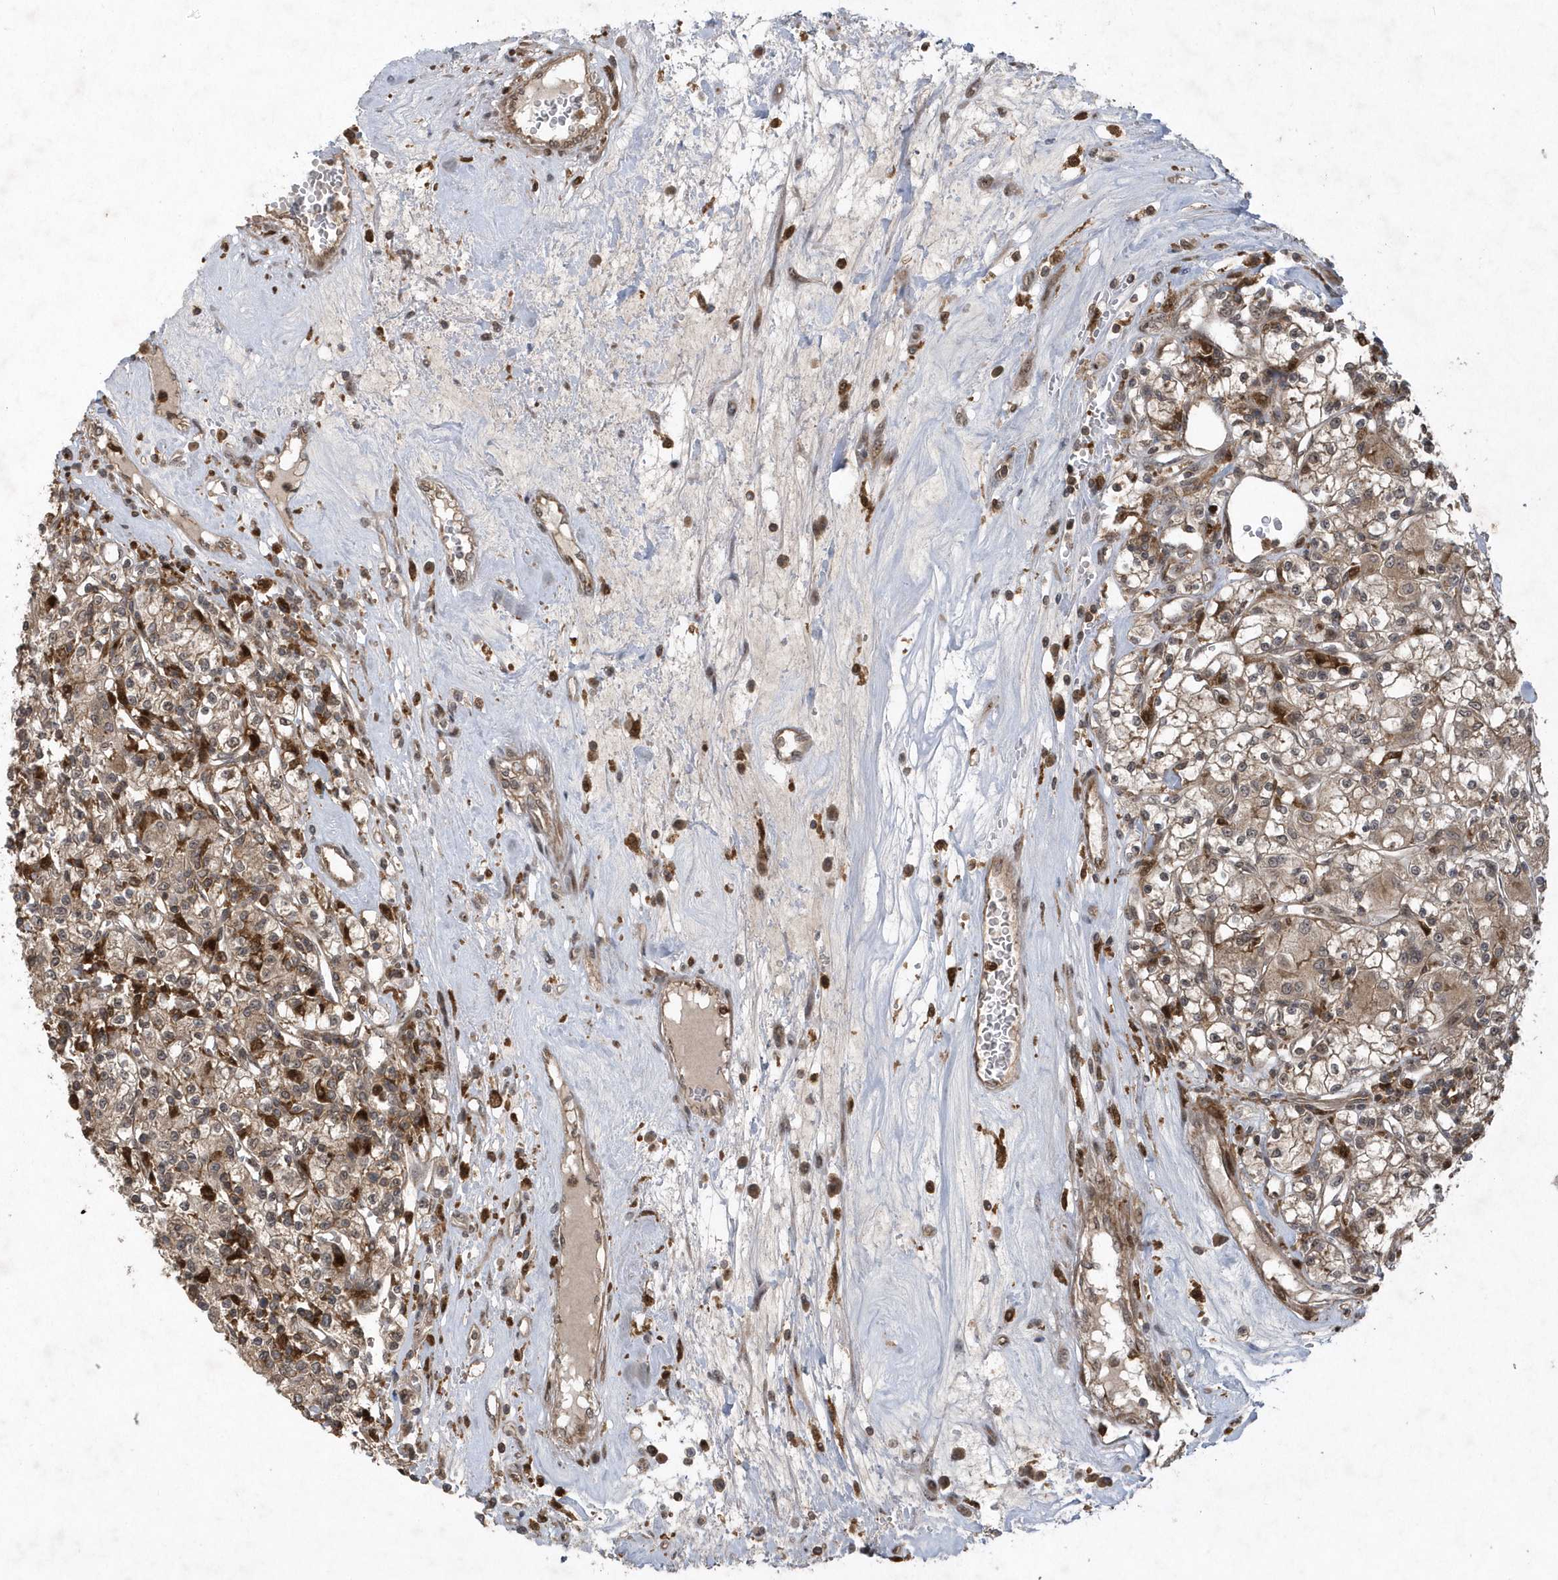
{"staining": {"intensity": "weak", "quantity": ">75%", "location": "cytoplasmic/membranous"}, "tissue": "renal cancer", "cell_type": "Tumor cells", "image_type": "cancer", "snomed": [{"axis": "morphology", "description": "Adenocarcinoma, NOS"}, {"axis": "topography", "description": "Kidney"}], "caption": "Immunohistochemical staining of human renal adenocarcinoma reveals low levels of weak cytoplasmic/membranous staining in approximately >75% of tumor cells.", "gene": "LACC1", "patient": {"sex": "female", "age": 59}}